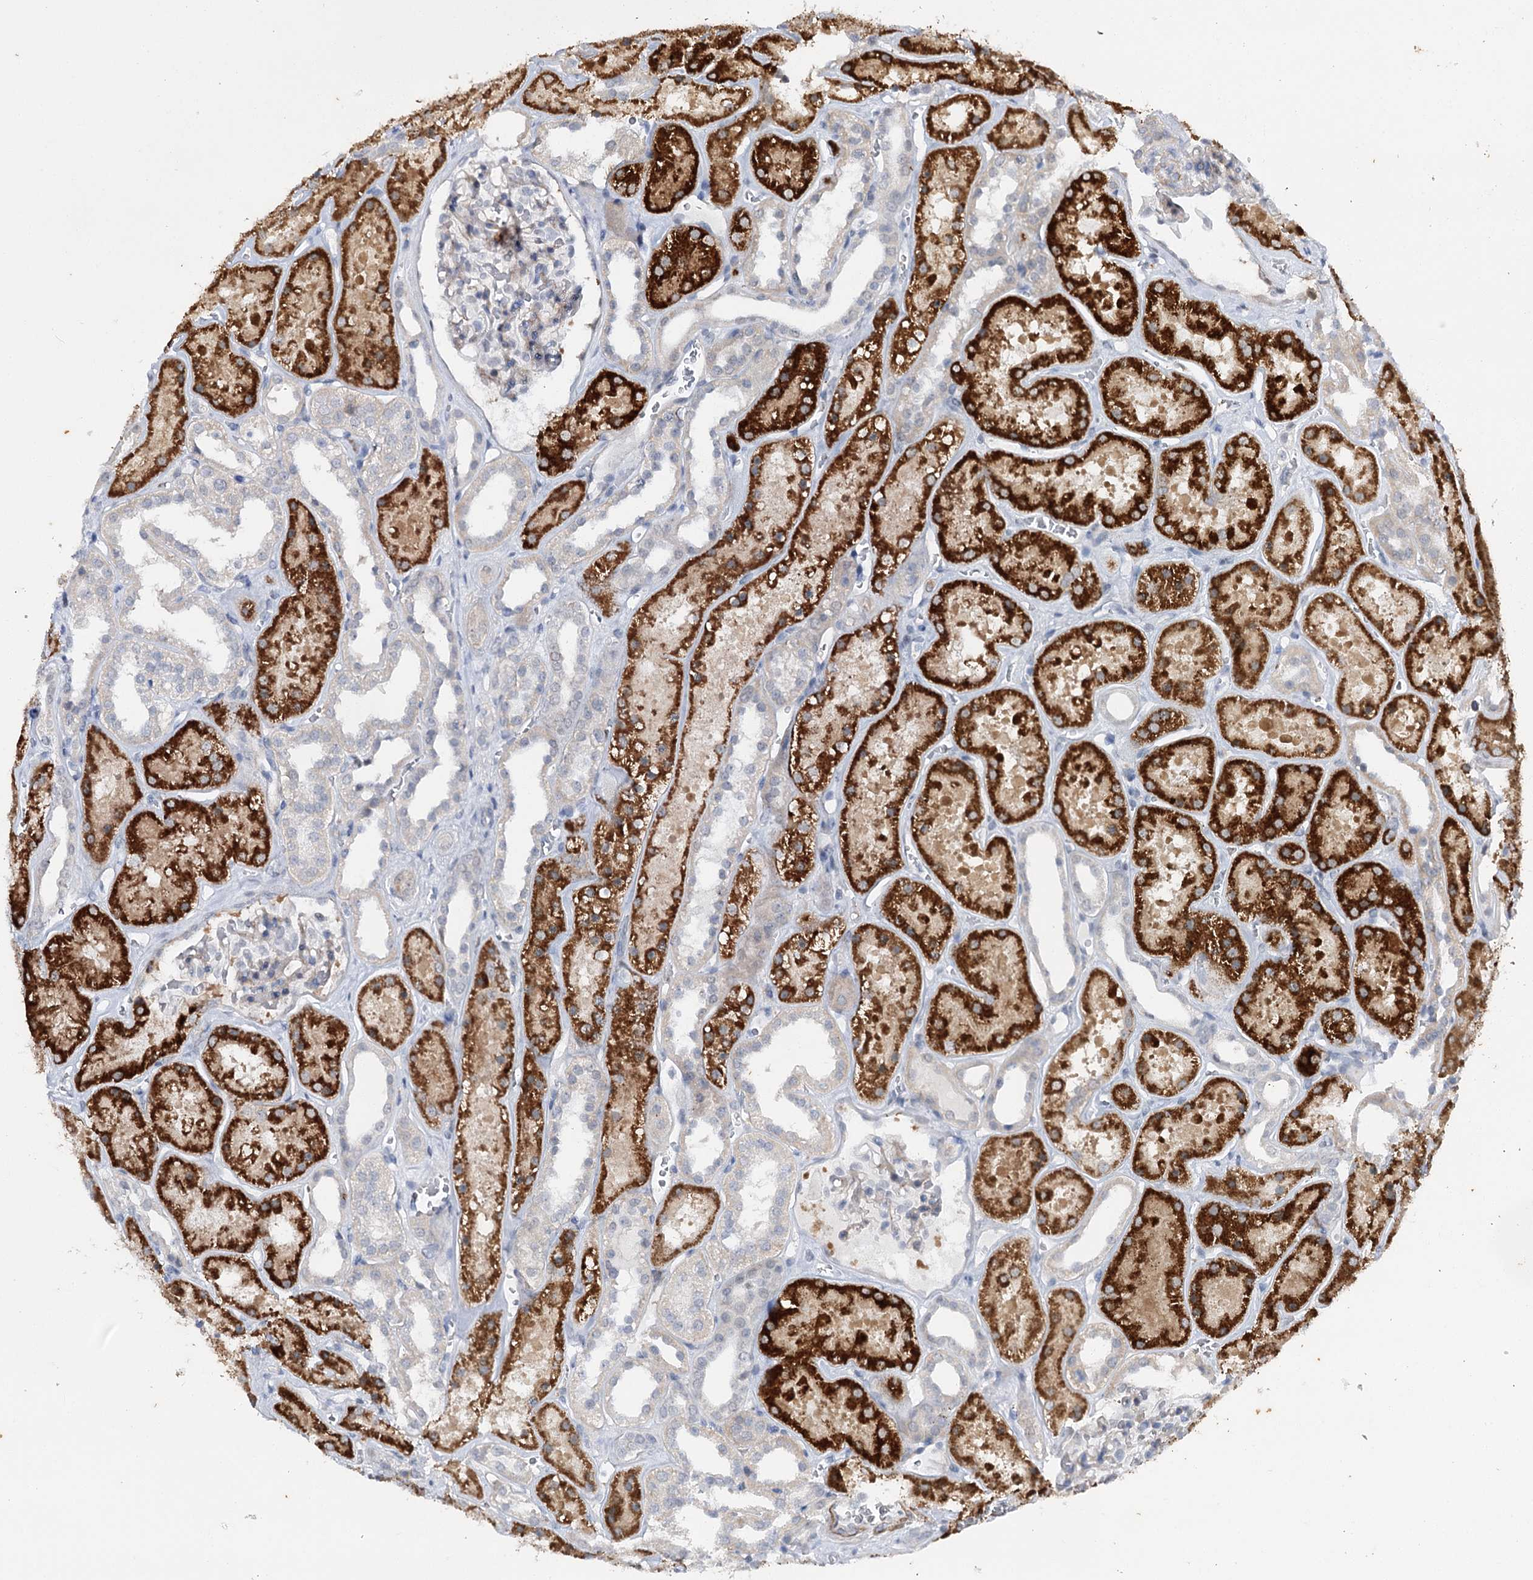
{"staining": {"intensity": "negative", "quantity": "none", "location": "none"}, "tissue": "kidney", "cell_type": "Cells in glomeruli", "image_type": "normal", "snomed": [{"axis": "morphology", "description": "Normal tissue, NOS"}, {"axis": "topography", "description": "Kidney"}], "caption": "Immunohistochemistry of benign kidney exhibits no staining in cells in glomeruli. (DAB immunohistochemistry, high magnification).", "gene": "AGXT2", "patient": {"sex": "female", "age": 41}}